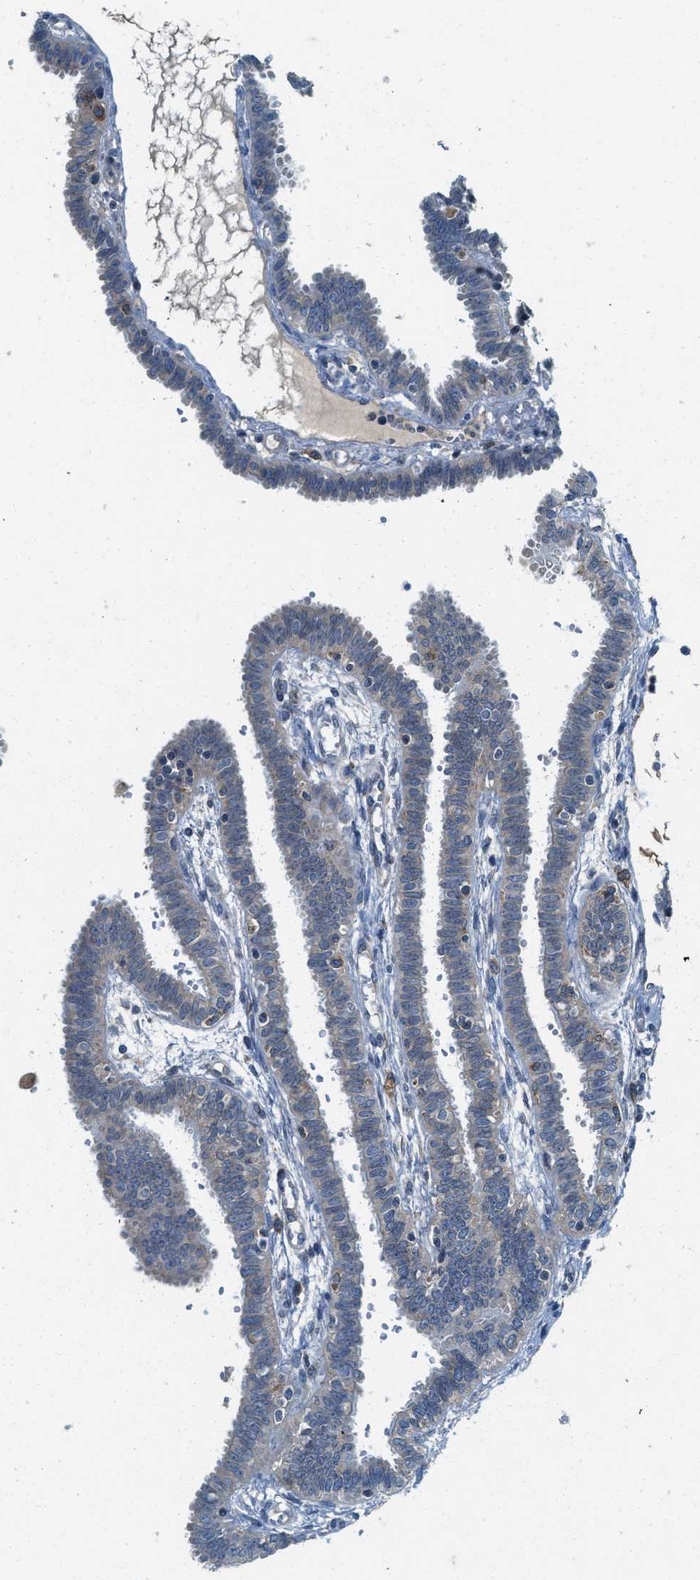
{"staining": {"intensity": "weak", "quantity": "25%-75%", "location": "cytoplasmic/membranous"}, "tissue": "fallopian tube", "cell_type": "Glandular cells", "image_type": "normal", "snomed": [{"axis": "morphology", "description": "Normal tissue, NOS"}, {"axis": "topography", "description": "Fallopian tube"}], "caption": "Immunohistochemical staining of unremarkable fallopian tube reveals 25%-75% levels of weak cytoplasmic/membranous protein positivity in about 25%-75% of glandular cells. The protein is stained brown, and the nuclei are stained in blue (DAB IHC with brightfield microscopy, high magnification).", "gene": "BCAP31", "patient": {"sex": "female", "age": 32}}